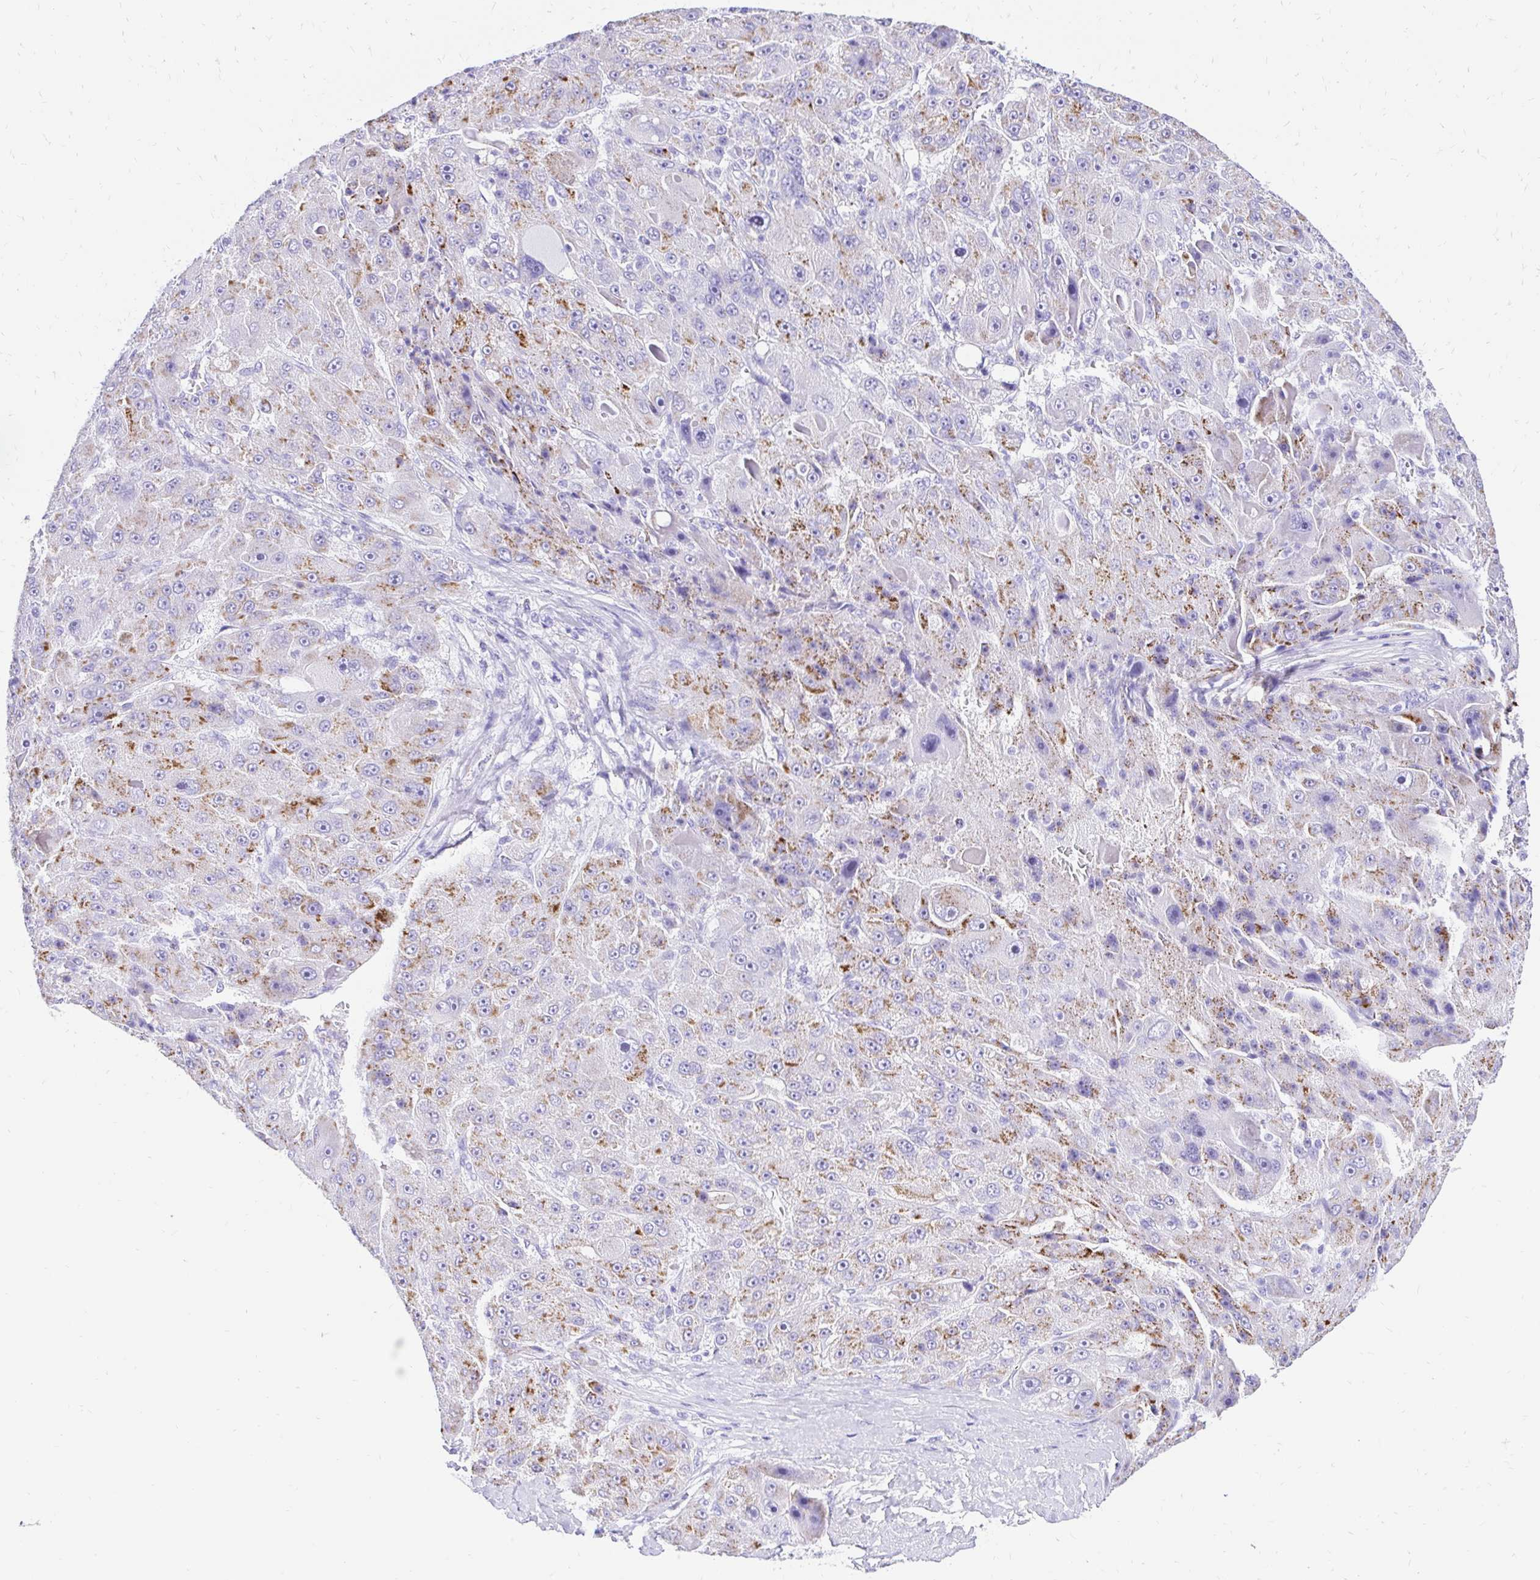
{"staining": {"intensity": "moderate", "quantity": "25%-75%", "location": "cytoplasmic/membranous"}, "tissue": "liver cancer", "cell_type": "Tumor cells", "image_type": "cancer", "snomed": [{"axis": "morphology", "description": "Carcinoma, Hepatocellular, NOS"}, {"axis": "topography", "description": "Liver"}], "caption": "Immunohistochemical staining of liver cancer (hepatocellular carcinoma) demonstrates medium levels of moderate cytoplasmic/membranous protein staining in about 25%-75% of tumor cells. The staining was performed using DAB (3,3'-diaminobenzidine) to visualize the protein expression in brown, while the nuclei were stained in blue with hematoxylin (Magnification: 20x).", "gene": "S100G", "patient": {"sex": "male", "age": 76}}